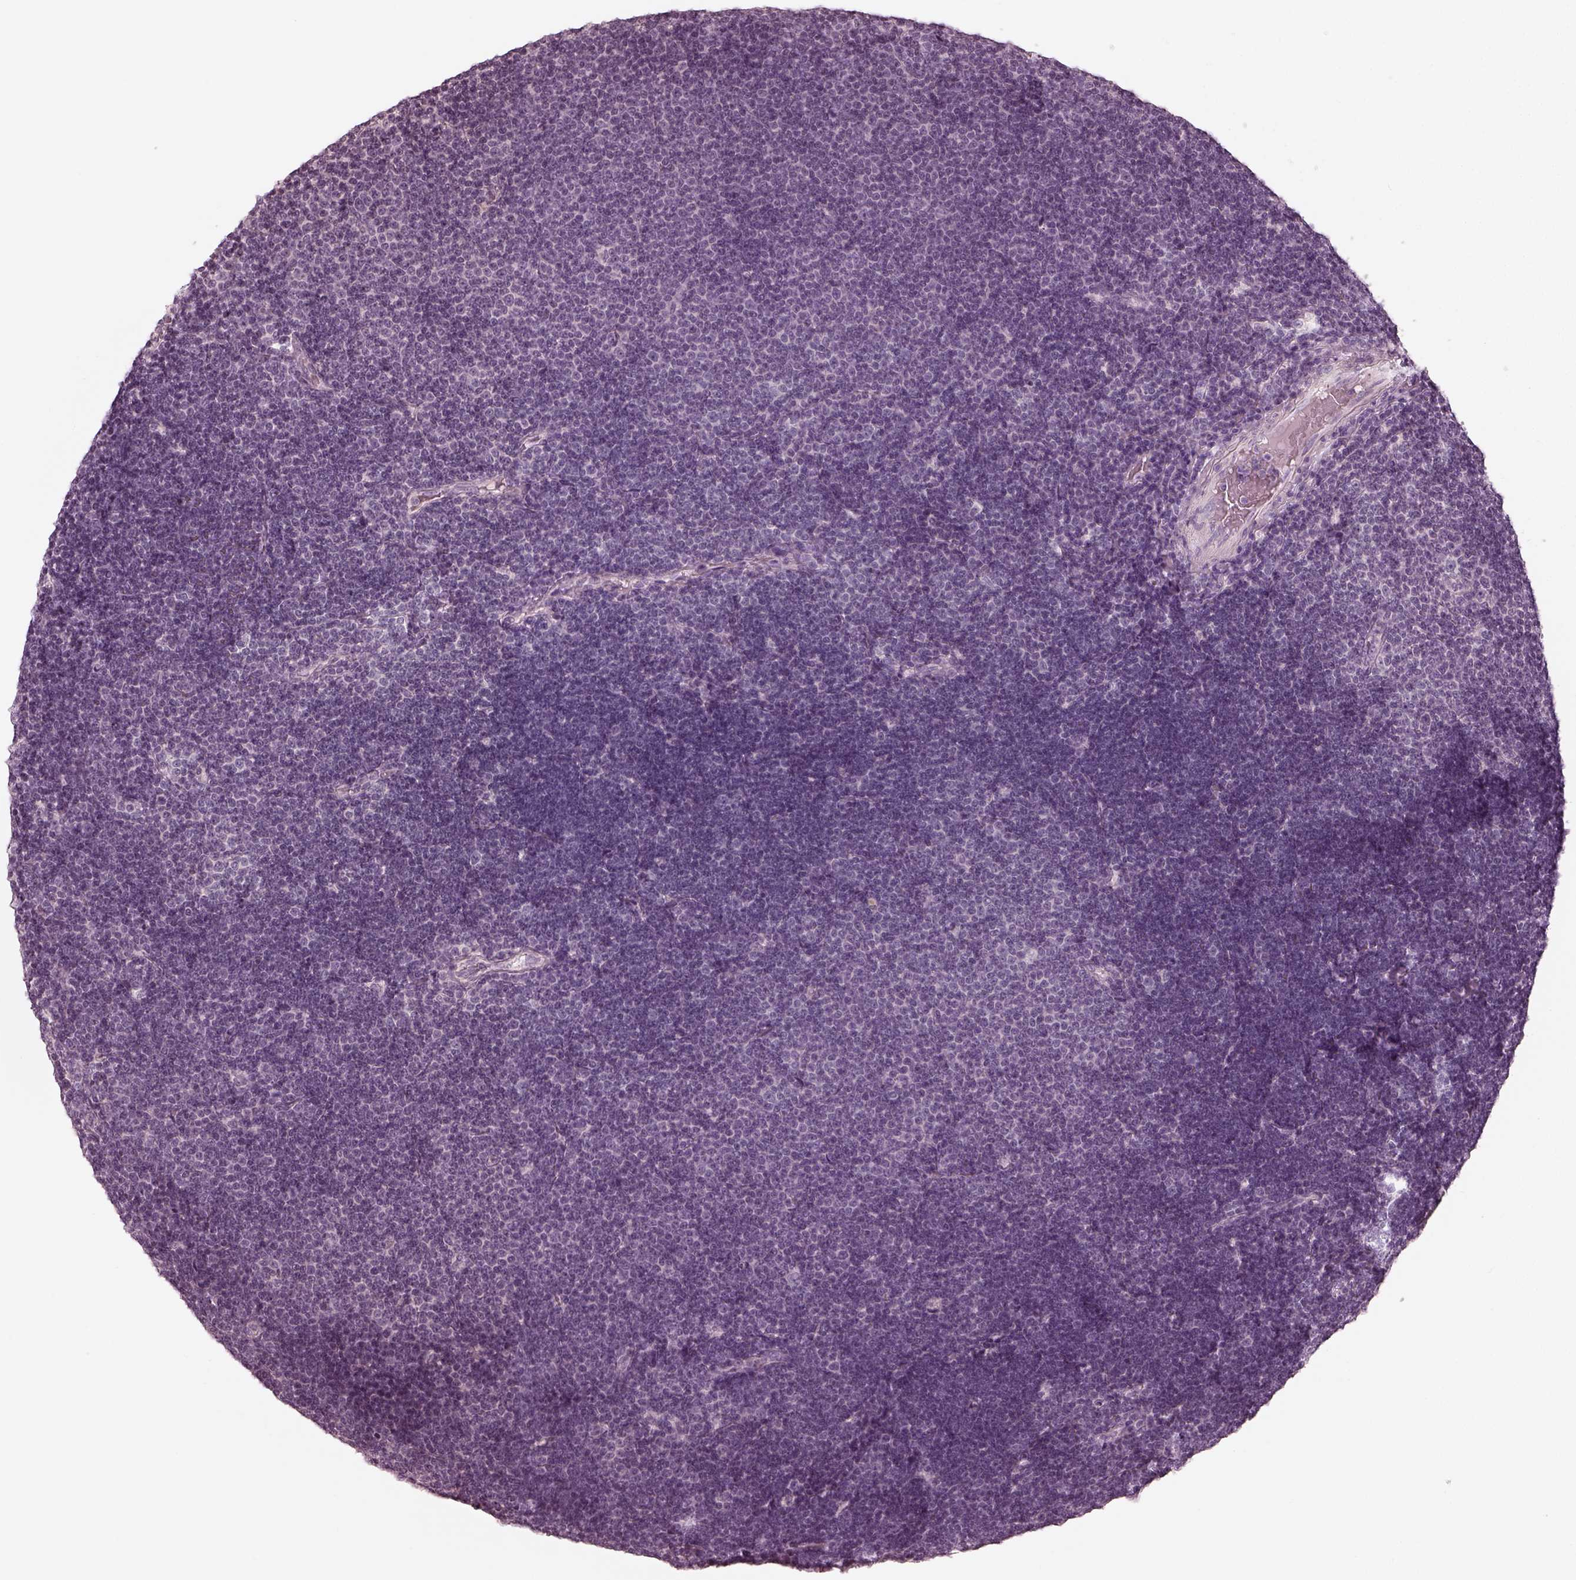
{"staining": {"intensity": "negative", "quantity": "none", "location": "none"}, "tissue": "lymphoma", "cell_type": "Tumor cells", "image_type": "cancer", "snomed": [{"axis": "morphology", "description": "Malignant lymphoma, non-Hodgkin's type, Low grade"}, {"axis": "topography", "description": "Brain"}], "caption": "Immunohistochemical staining of human low-grade malignant lymphoma, non-Hodgkin's type shows no significant expression in tumor cells. (Immunohistochemistry (ihc), brightfield microscopy, high magnification).", "gene": "ADRB3", "patient": {"sex": "female", "age": 66}}